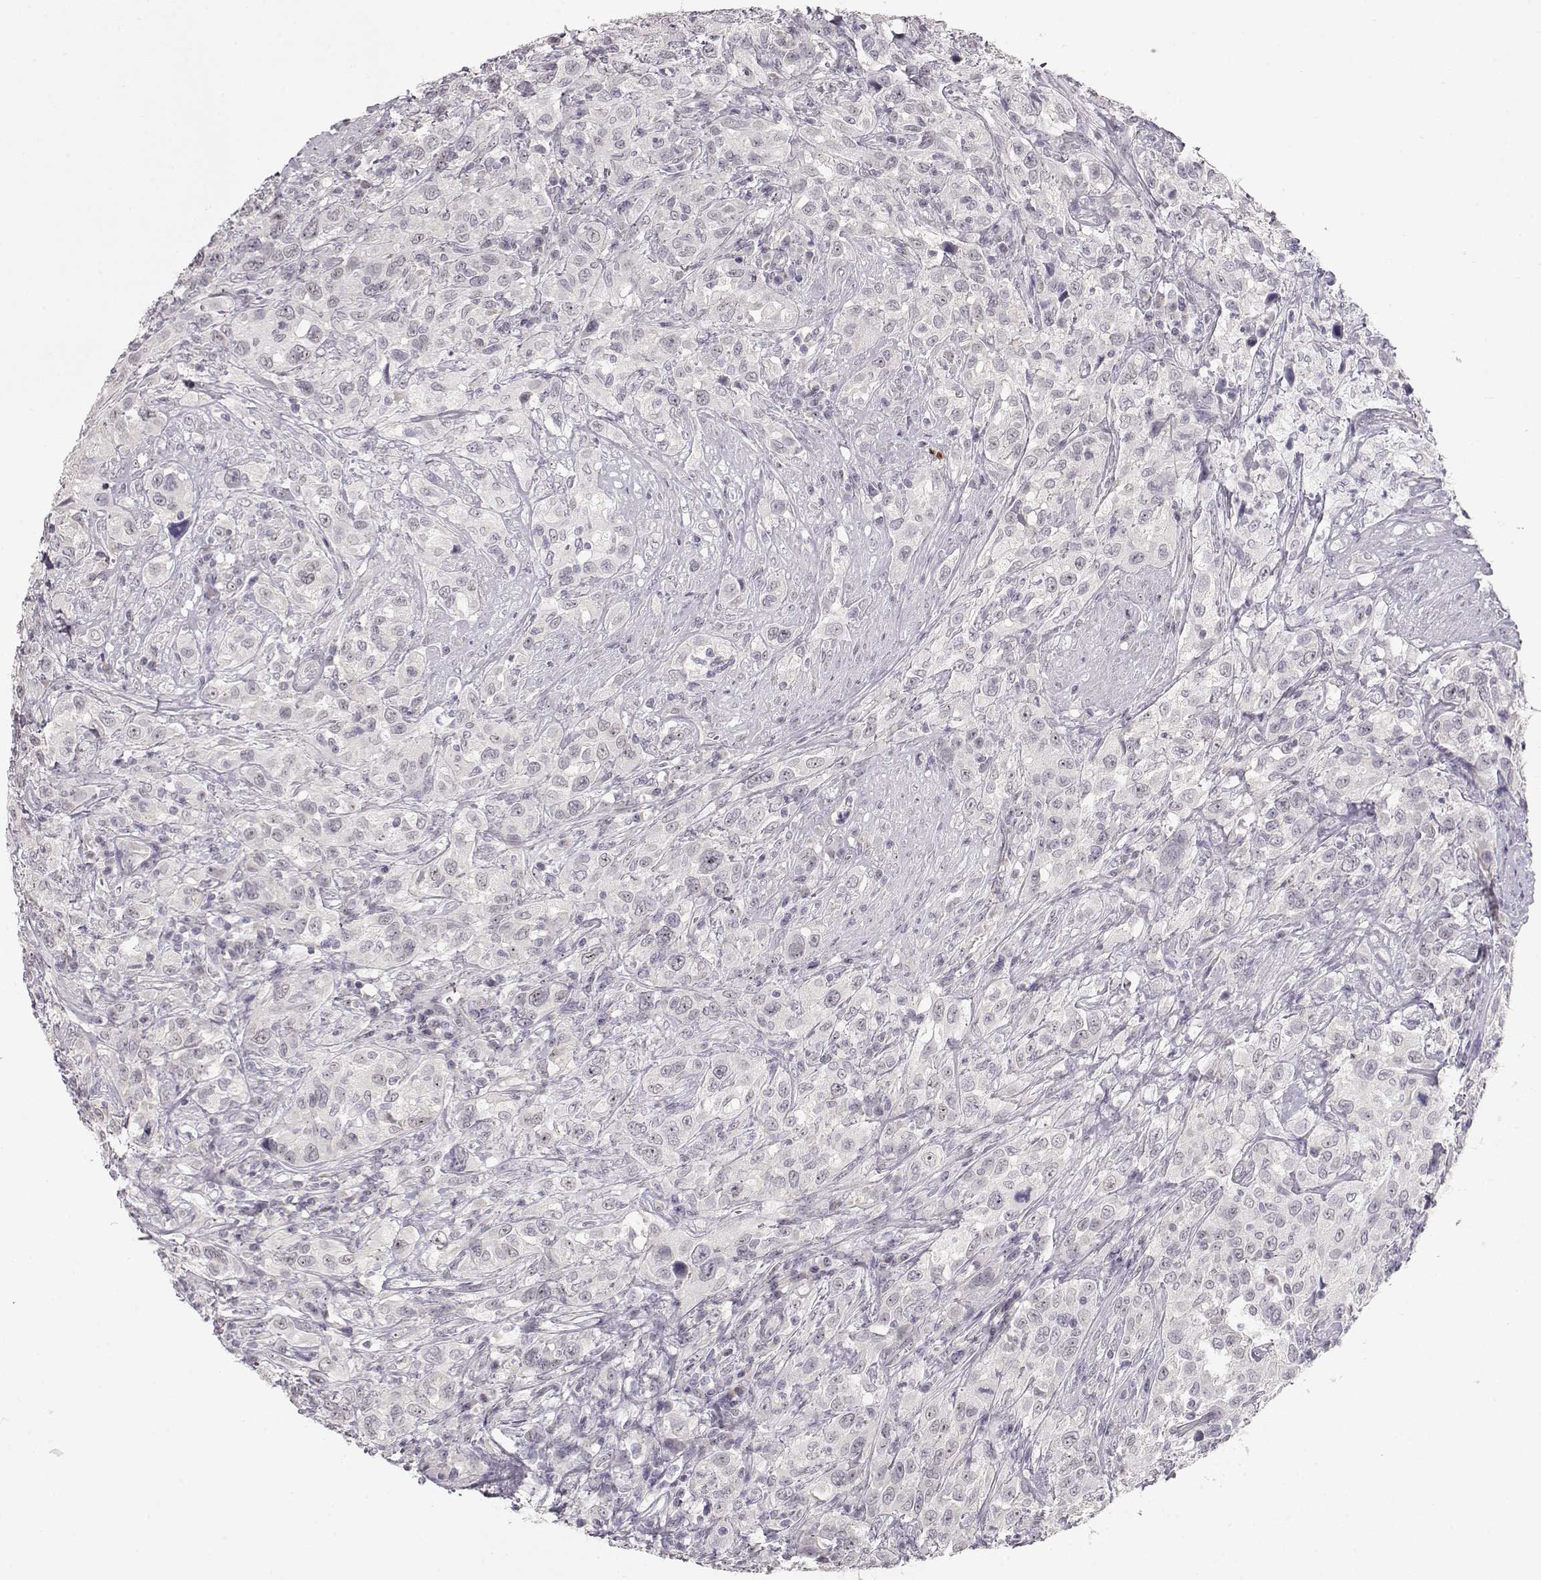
{"staining": {"intensity": "negative", "quantity": "none", "location": "none"}, "tissue": "urothelial cancer", "cell_type": "Tumor cells", "image_type": "cancer", "snomed": [{"axis": "morphology", "description": "Urothelial carcinoma, NOS"}, {"axis": "morphology", "description": "Urothelial carcinoma, High grade"}, {"axis": "topography", "description": "Urinary bladder"}], "caption": "Transitional cell carcinoma was stained to show a protein in brown. There is no significant expression in tumor cells. The staining was performed using DAB to visualize the protein expression in brown, while the nuclei were stained in blue with hematoxylin (Magnification: 20x).", "gene": "FAM205A", "patient": {"sex": "female", "age": 64}}